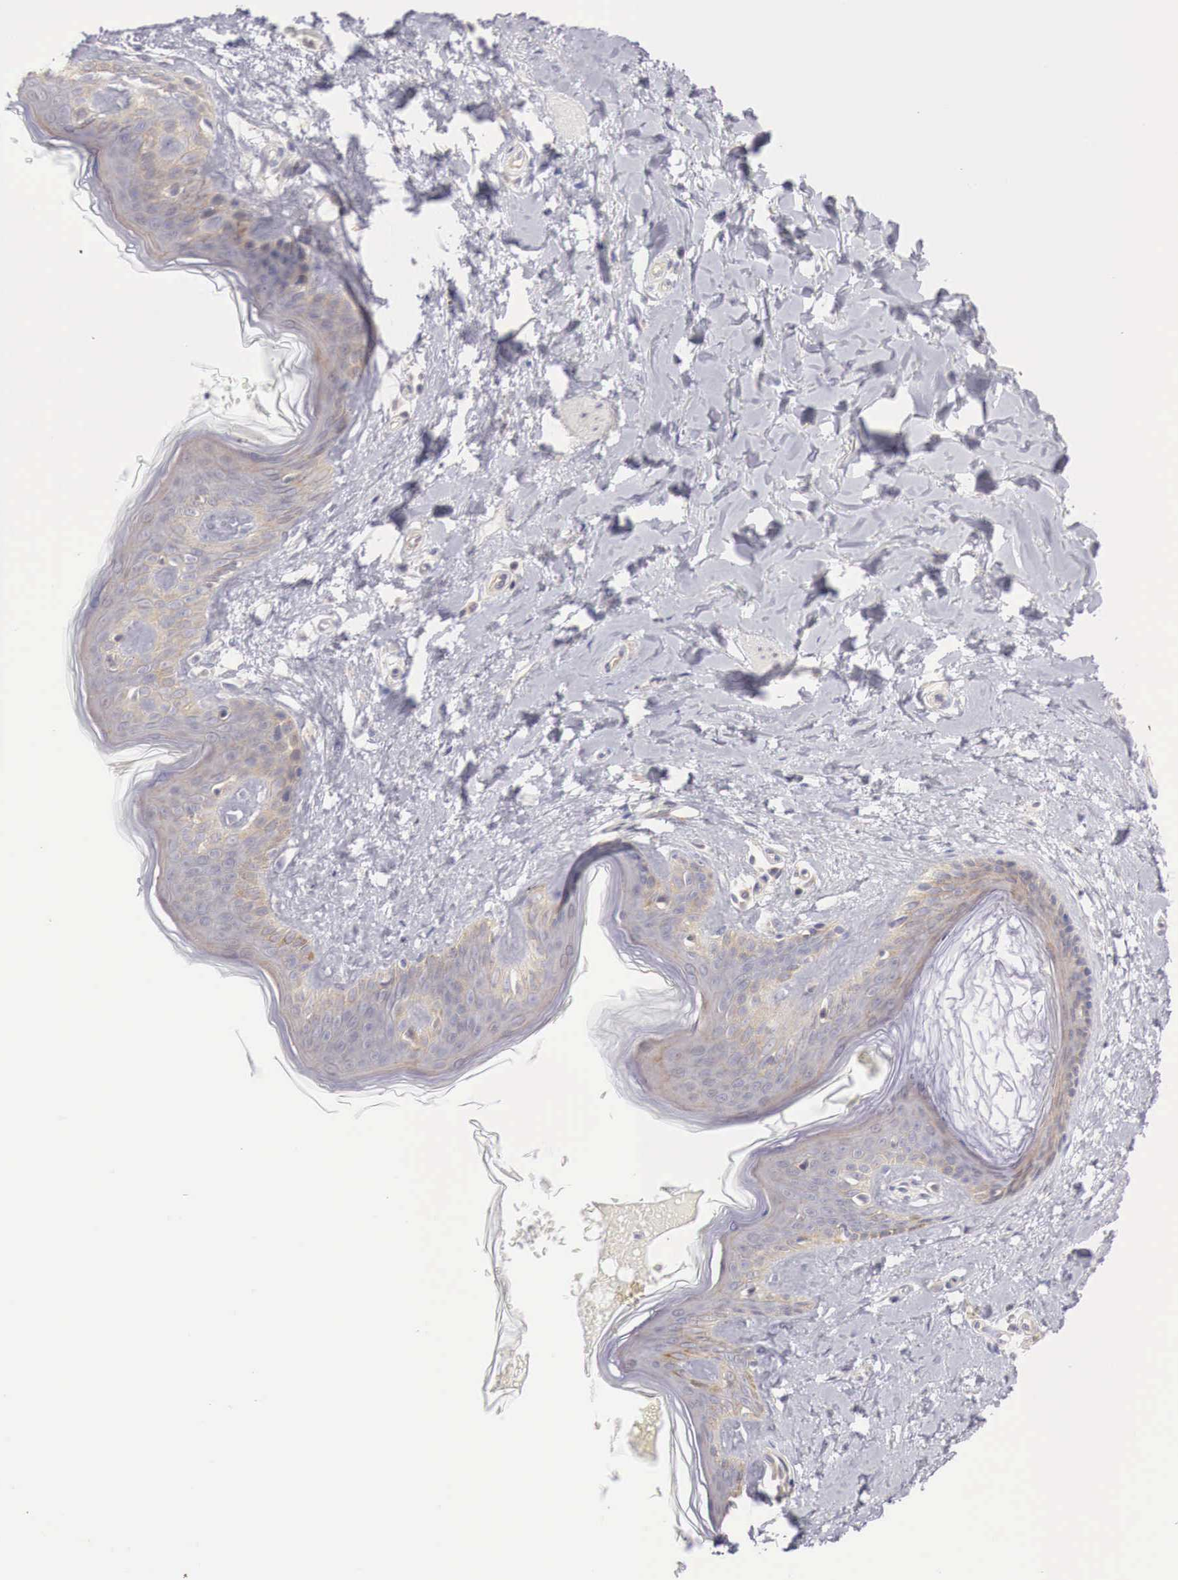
{"staining": {"intensity": "negative", "quantity": "none", "location": "none"}, "tissue": "skin", "cell_type": "Fibroblasts", "image_type": "normal", "snomed": [{"axis": "morphology", "description": "Normal tissue, NOS"}, {"axis": "topography", "description": "Skin"}], "caption": "Image shows no protein expression in fibroblasts of unremarkable skin.", "gene": "TRIM13", "patient": {"sex": "female", "age": 58}}